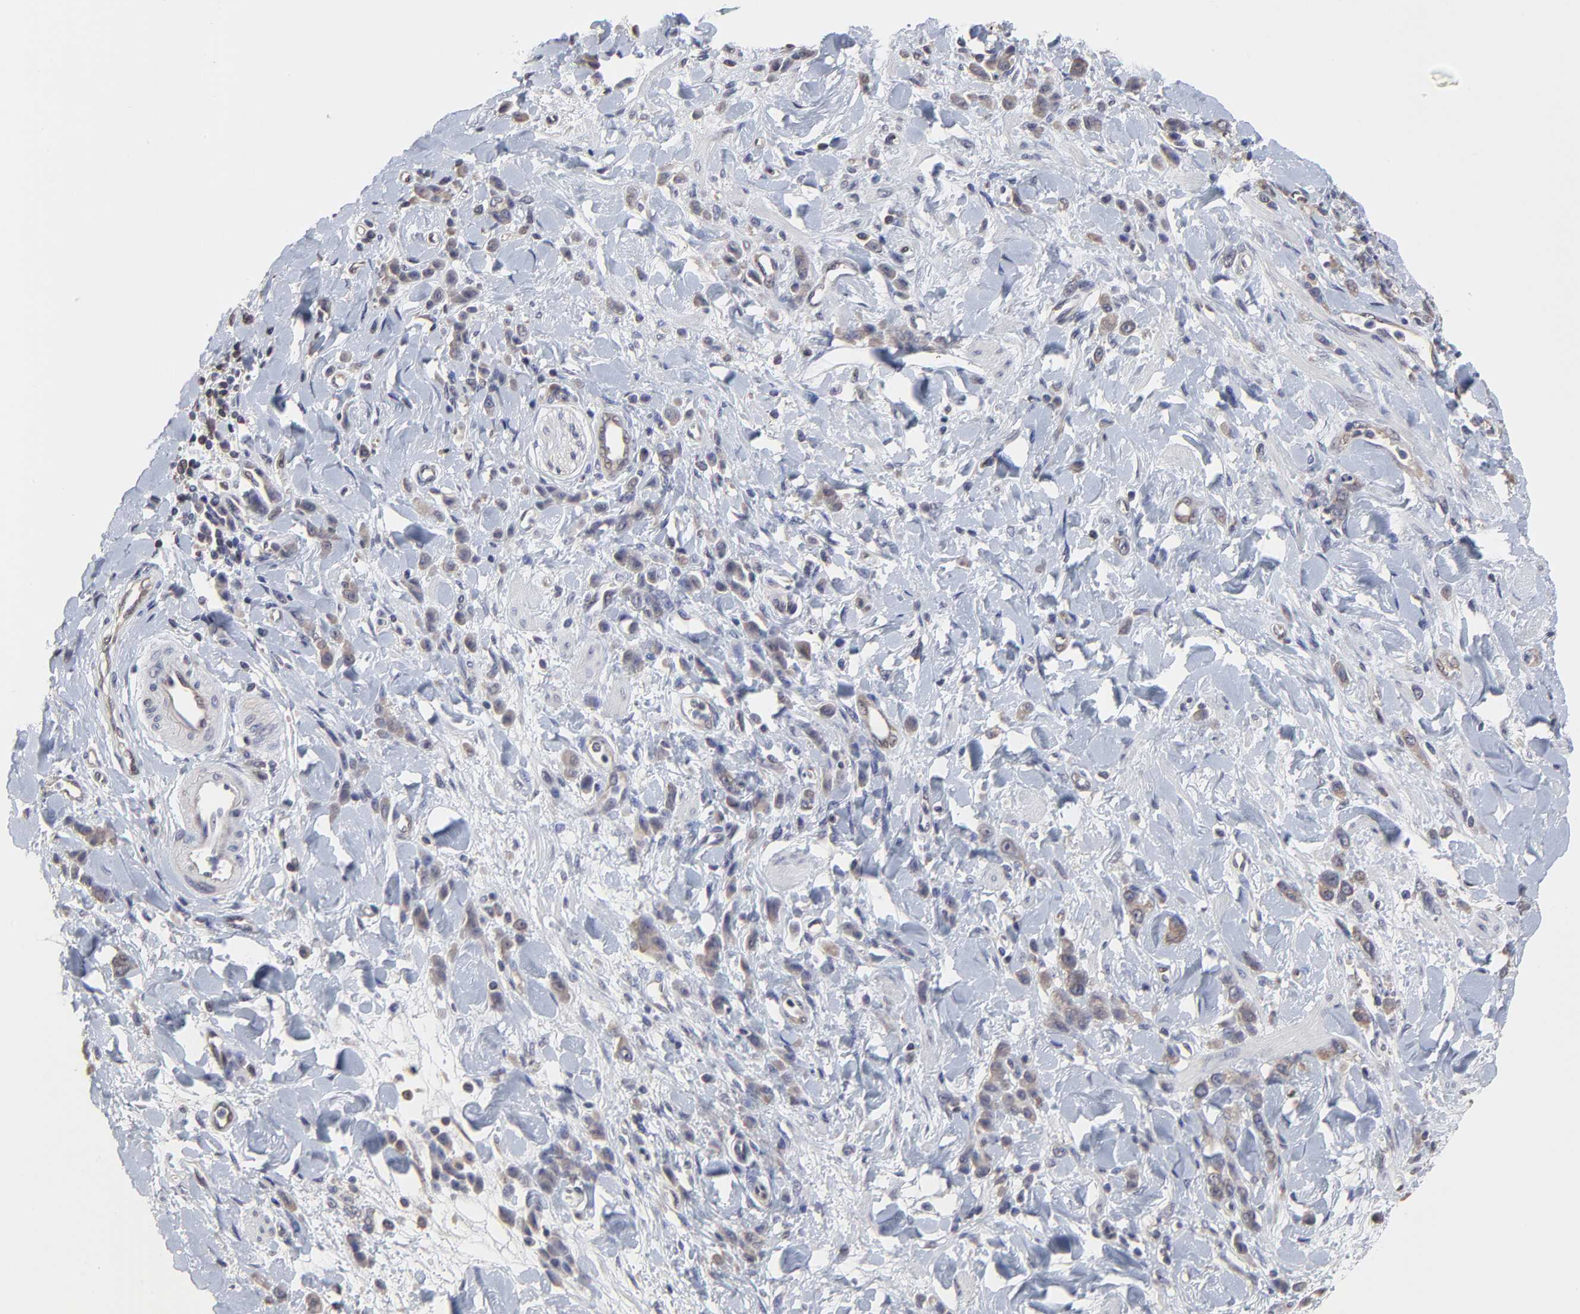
{"staining": {"intensity": "moderate", "quantity": "25%-75%", "location": "cytoplasmic/membranous"}, "tissue": "stomach cancer", "cell_type": "Tumor cells", "image_type": "cancer", "snomed": [{"axis": "morphology", "description": "Normal tissue, NOS"}, {"axis": "morphology", "description": "Adenocarcinoma, NOS"}, {"axis": "topography", "description": "Stomach"}], "caption": "Moderate cytoplasmic/membranous expression for a protein is seen in approximately 25%-75% of tumor cells of stomach cancer (adenocarcinoma) using immunohistochemistry (IHC).", "gene": "CCT2", "patient": {"sex": "male", "age": 82}}